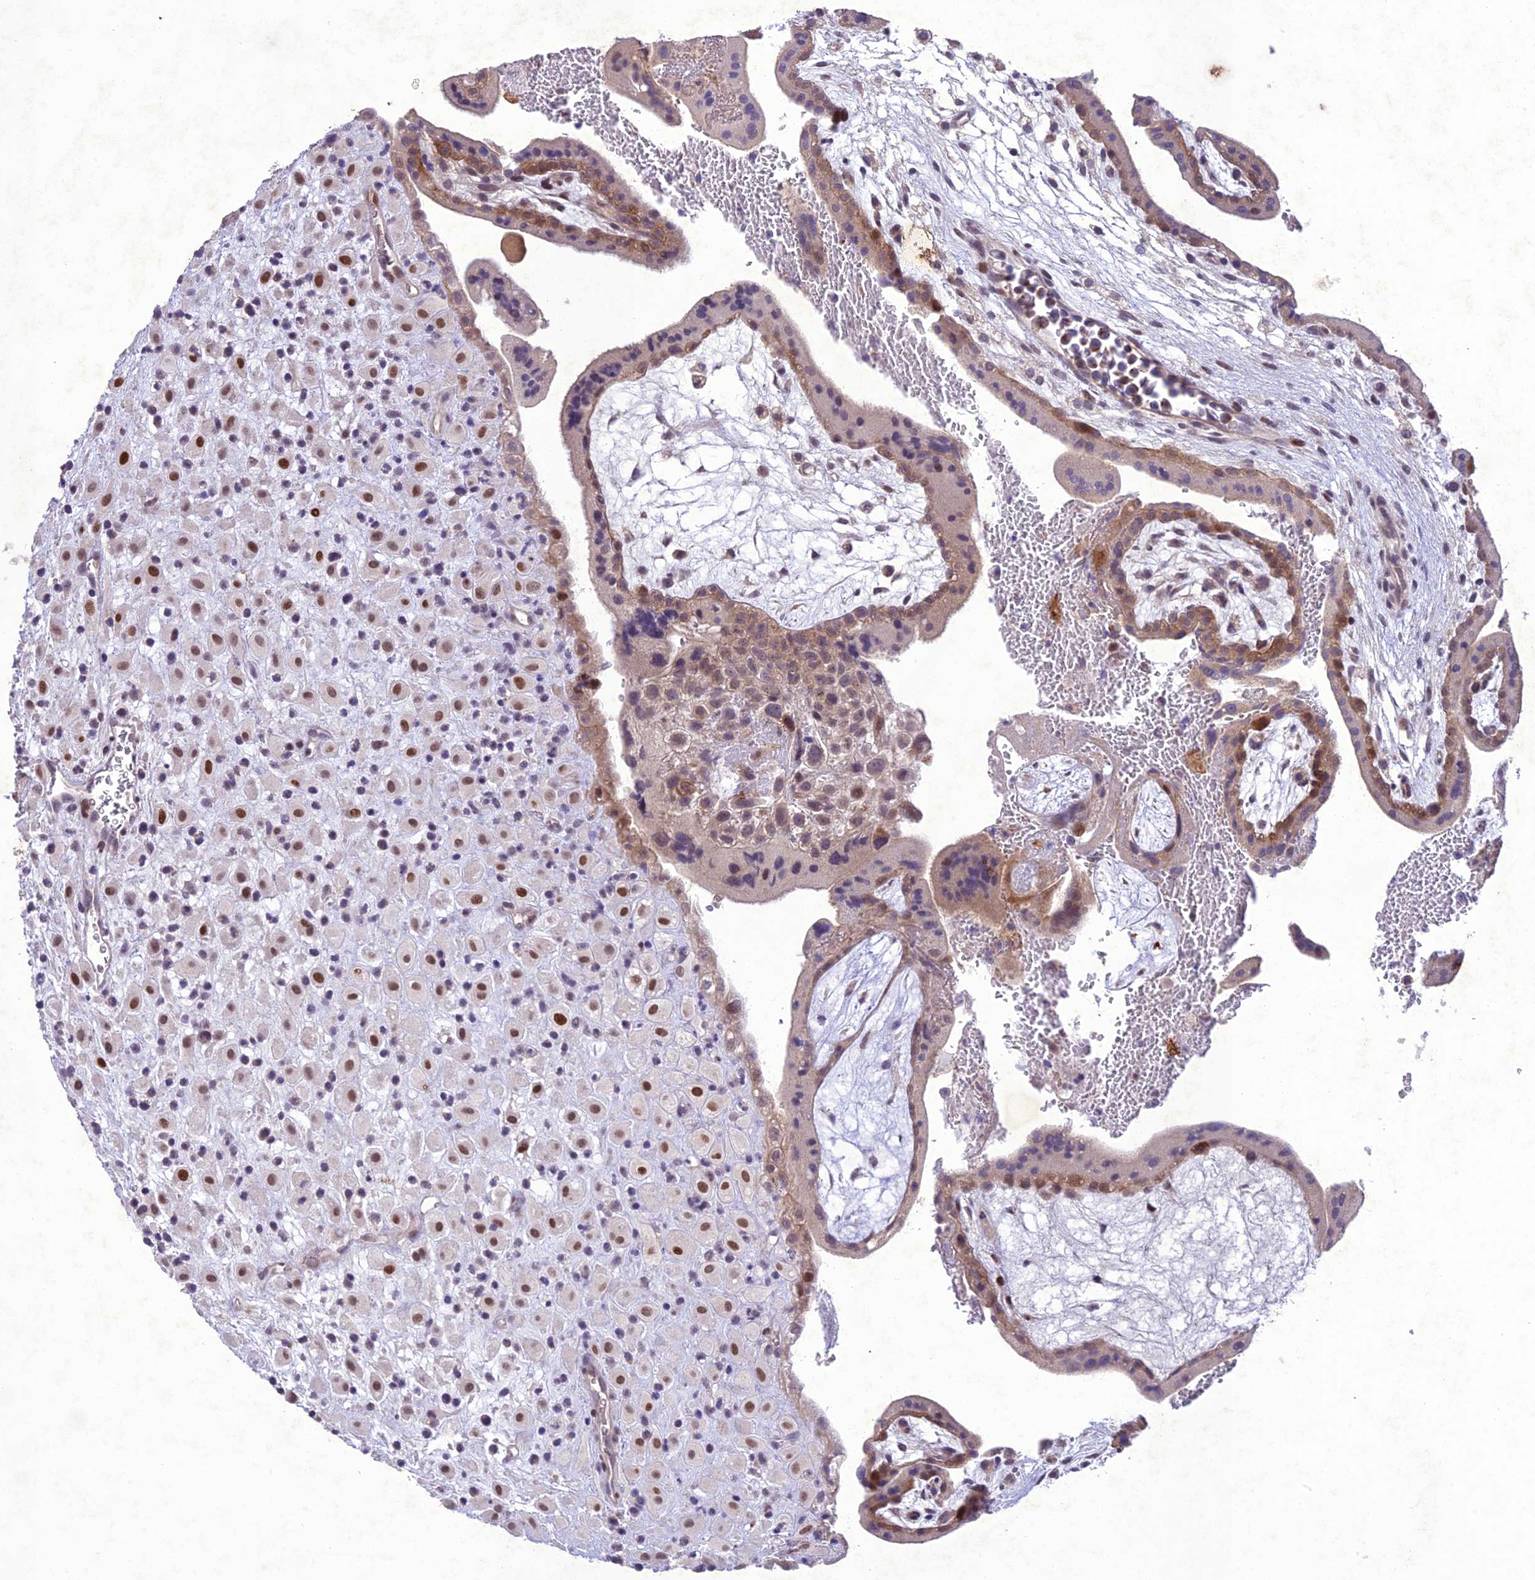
{"staining": {"intensity": "moderate", "quantity": "25%-75%", "location": "nuclear"}, "tissue": "placenta", "cell_type": "Decidual cells", "image_type": "normal", "snomed": [{"axis": "morphology", "description": "Normal tissue, NOS"}, {"axis": "topography", "description": "Placenta"}], "caption": "The immunohistochemical stain shows moderate nuclear positivity in decidual cells of unremarkable placenta. Using DAB (brown) and hematoxylin (blue) stains, captured at high magnification using brightfield microscopy.", "gene": "ANKRD52", "patient": {"sex": "female", "age": 35}}